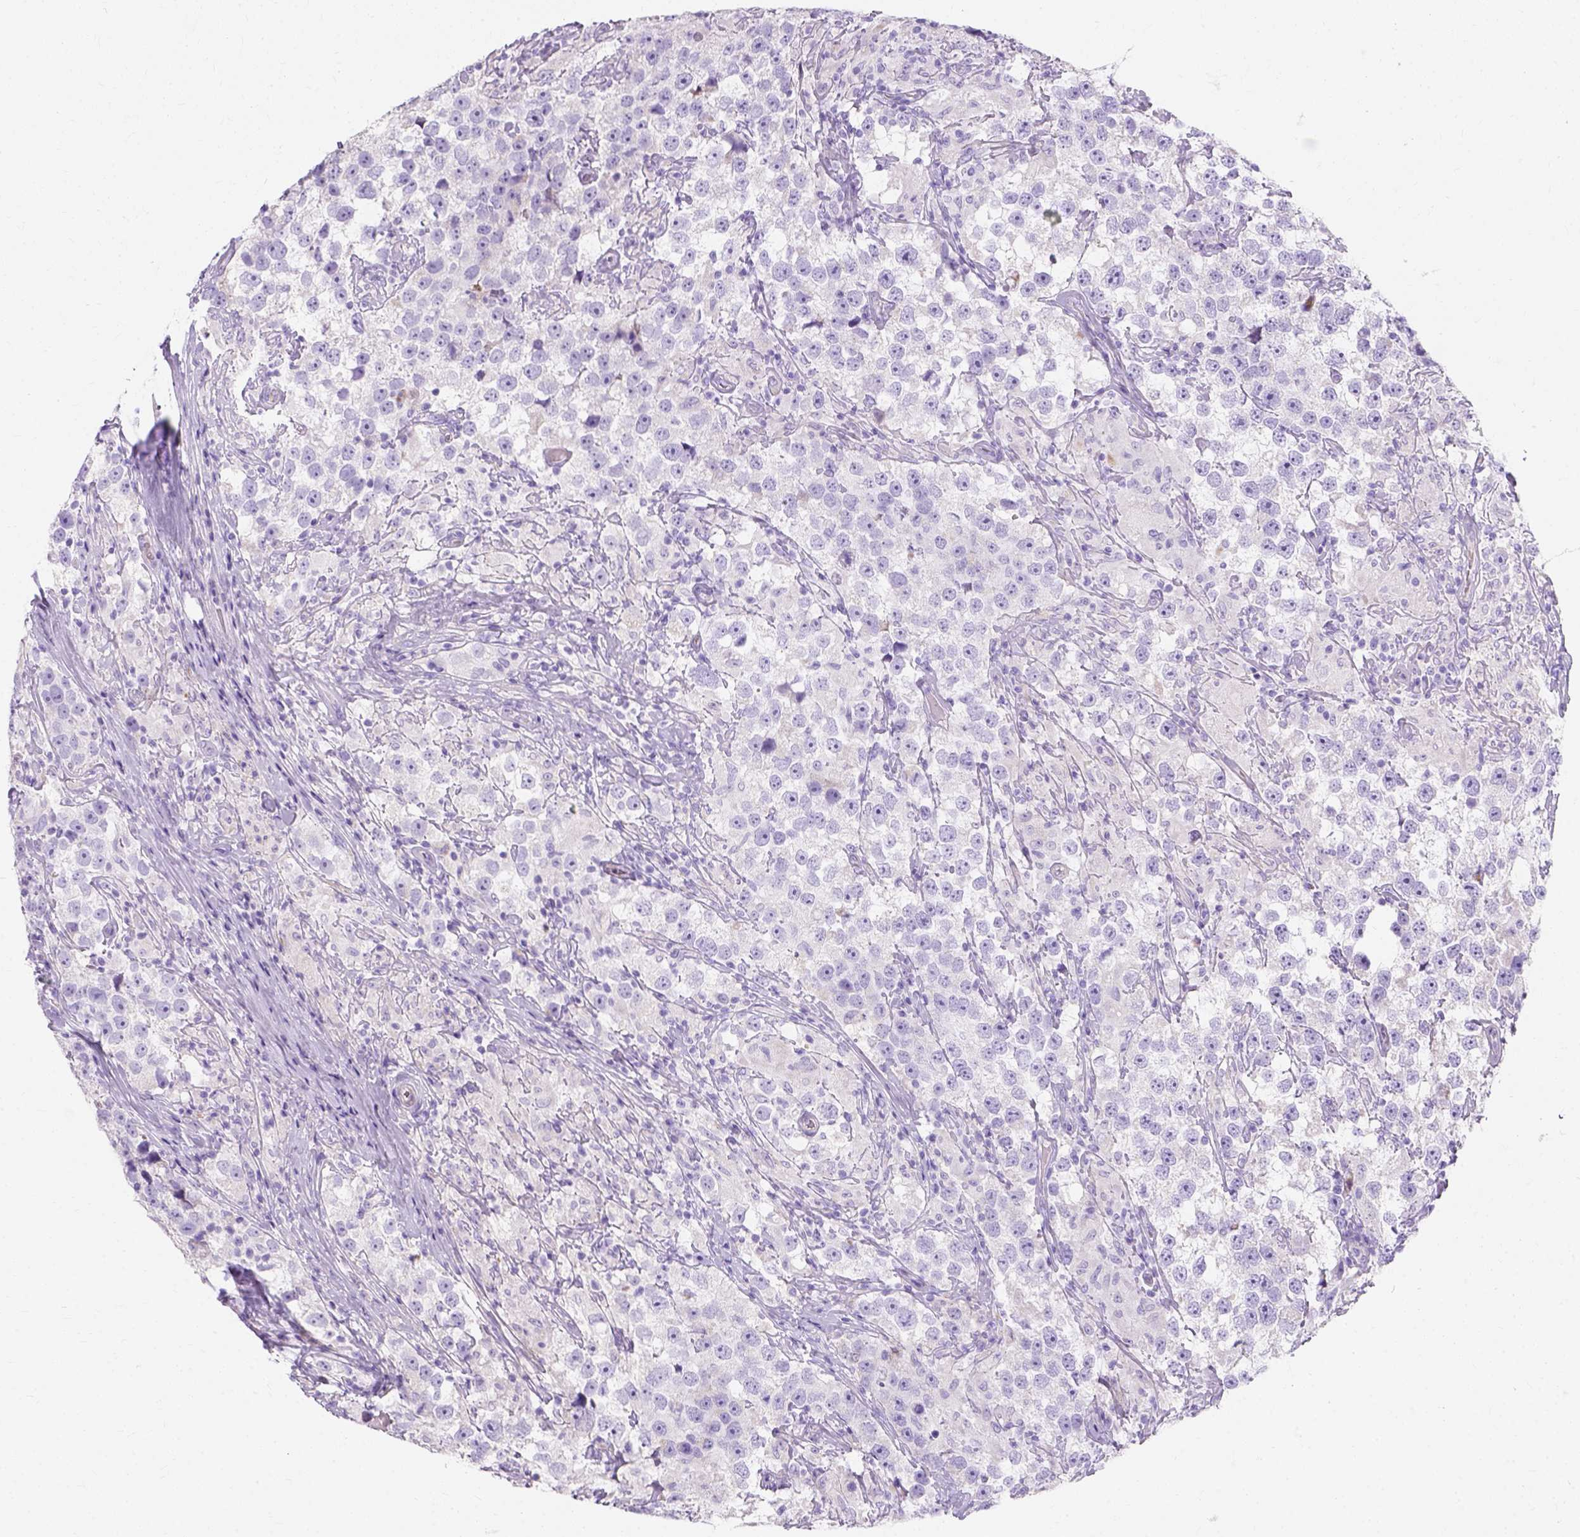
{"staining": {"intensity": "negative", "quantity": "none", "location": "none"}, "tissue": "testis cancer", "cell_type": "Tumor cells", "image_type": "cancer", "snomed": [{"axis": "morphology", "description": "Seminoma, NOS"}, {"axis": "topography", "description": "Testis"}], "caption": "A high-resolution histopathology image shows immunohistochemistry staining of testis seminoma, which shows no significant staining in tumor cells.", "gene": "MYH15", "patient": {"sex": "male", "age": 46}}